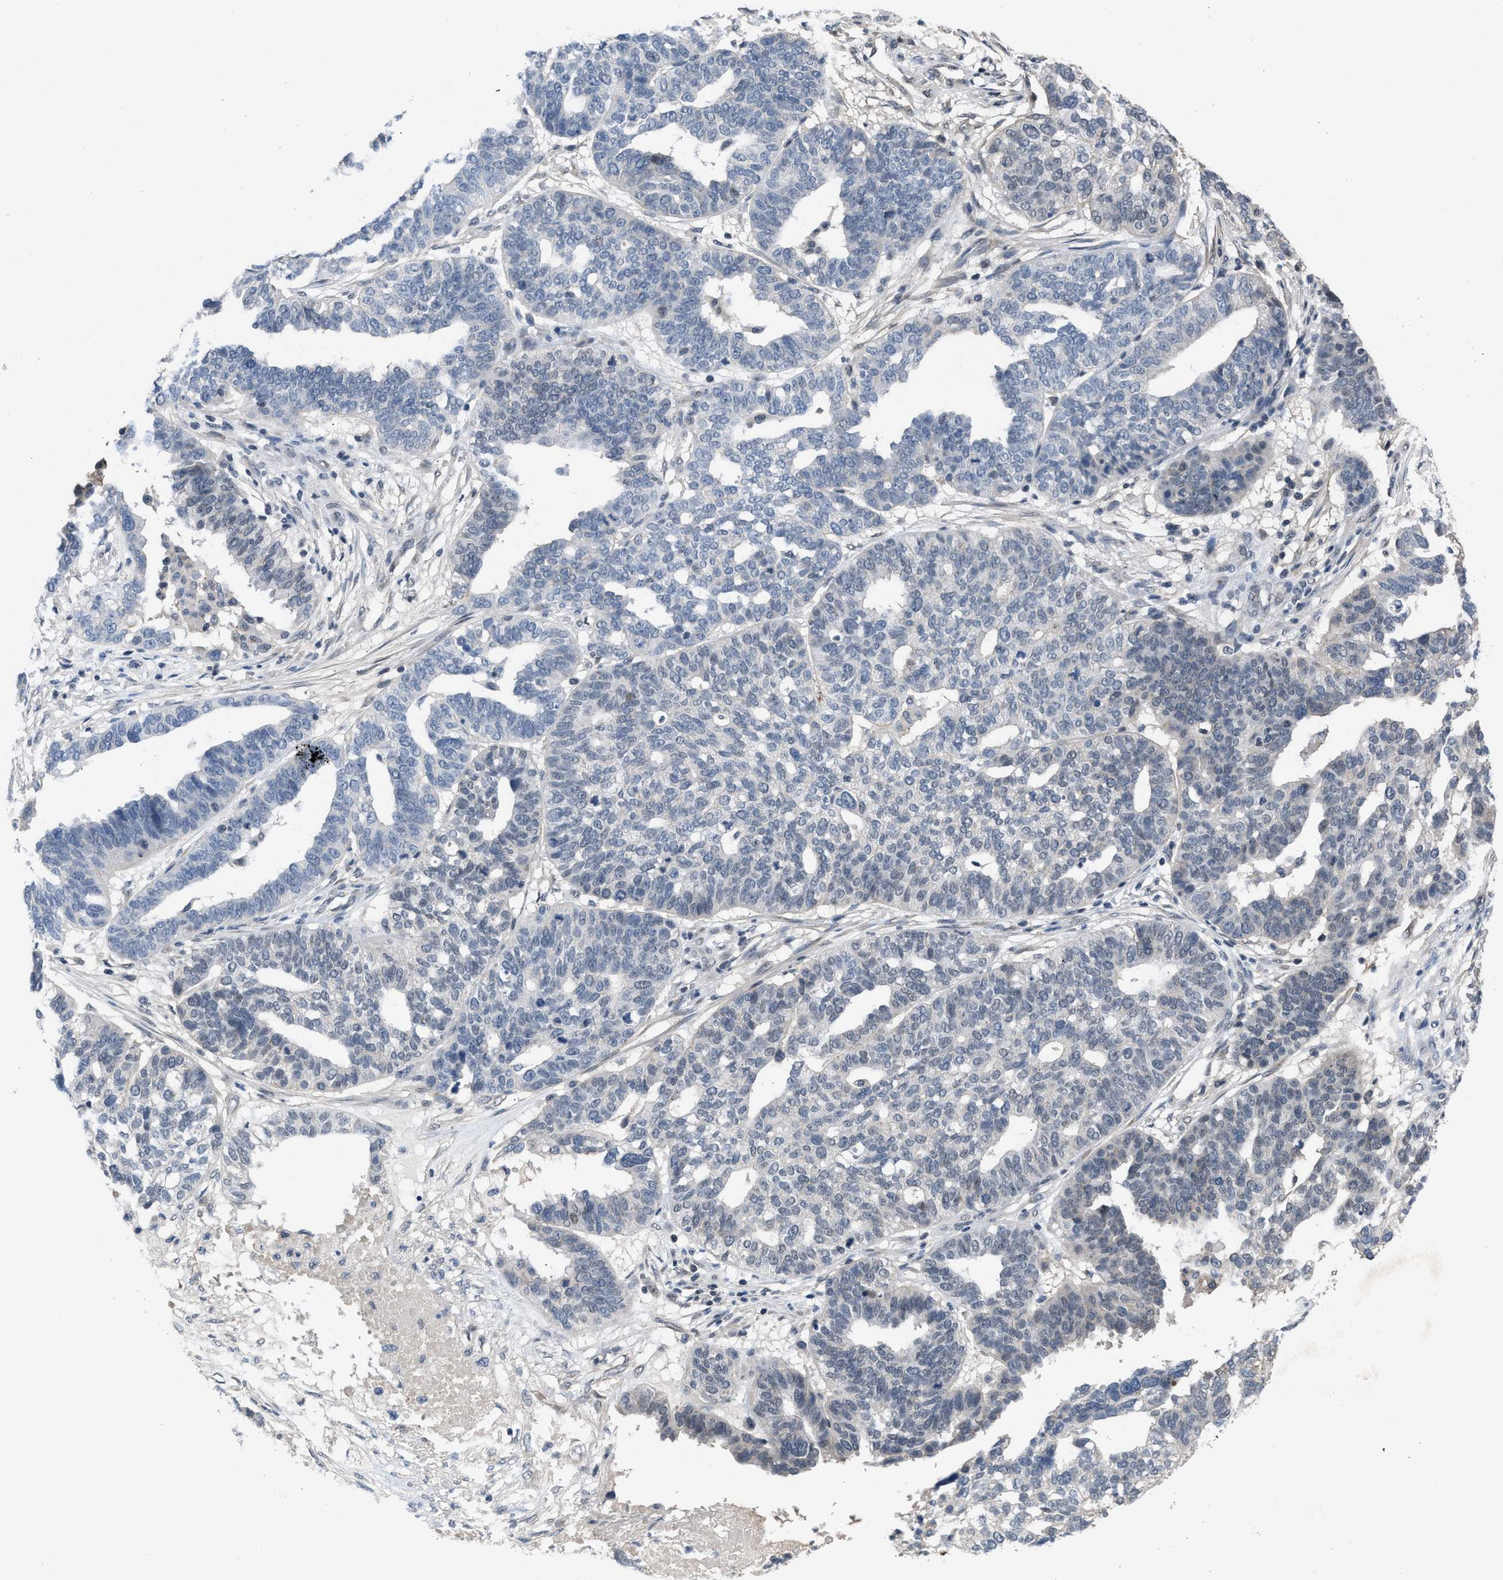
{"staining": {"intensity": "negative", "quantity": "none", "location": "none"}, "tissue": "ovarian cancer", "cell_type": "Tumor cells", "image_type": "cancer", "snomed": [{"axis": "morphology", "description": "Cystadenocarcinoma, serous, NOS"}, {"axis": "topography", "description": "Ovary"}], "caption": "This is an IHC photomicrograph of human ovarian cancer (serous cystadenocarcinoma). There is no positivity in tumor cells.", "gene": "TERF2IP", "patient": {"sex": "female", "age": 59}}